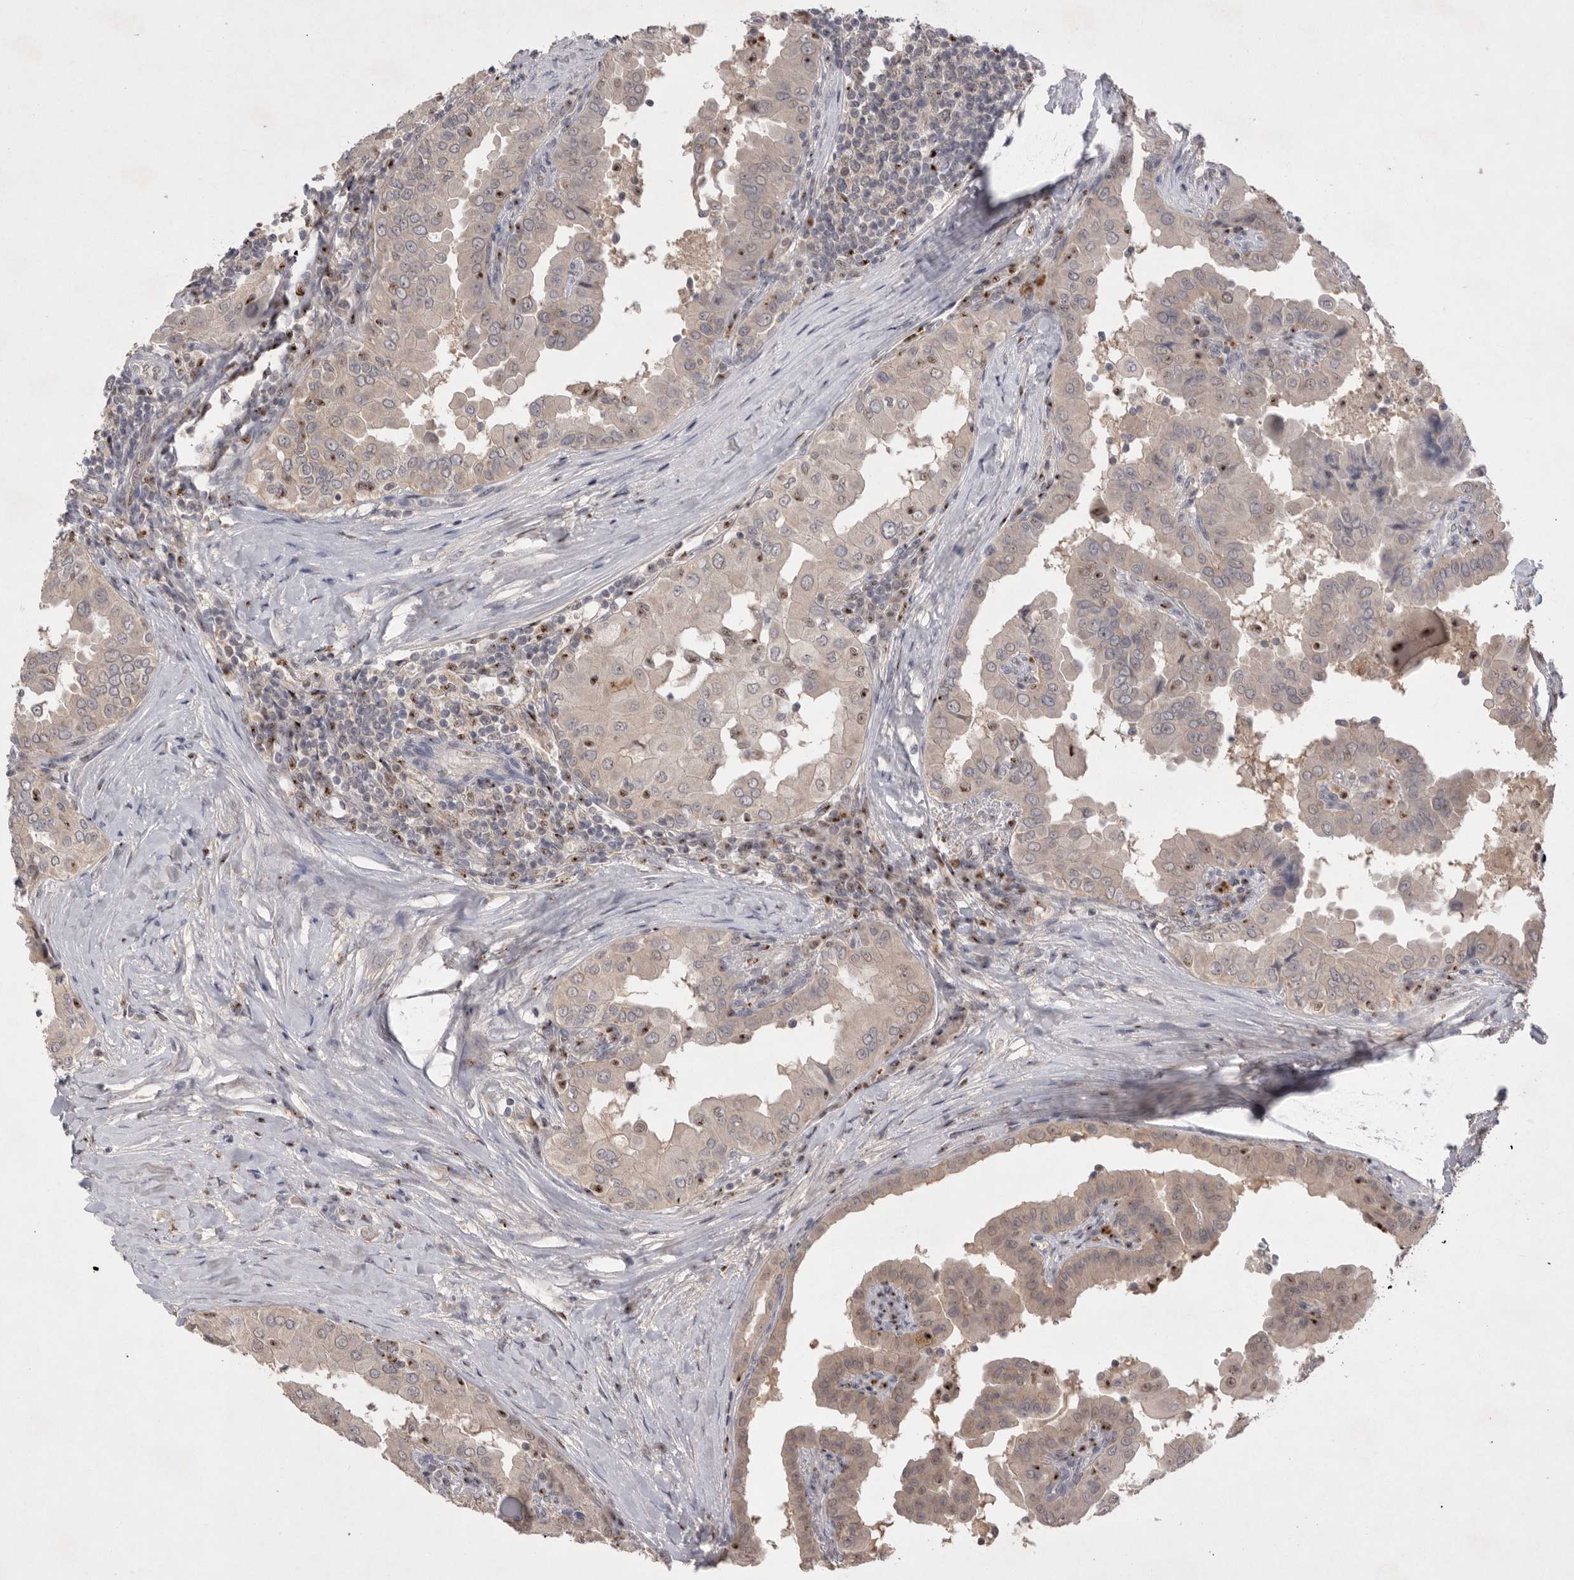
{"staining": {"intensity": "weak", "quantity": "25%-75%", "location": "cytoplasmic/membranous"}, "tissue": "thyroid cancer", "cell_type": "Tumor cells", "image_type": "cancer", "snomed": [{"axis": "morphology", "description": "Papillary adenocarcinoma, NOS"}, {"axis": "topography", "description": "Thyroid gland"}], "caption": "Thyroid papillary adenocarcinoma stained with DAB (3,3'-diaminobenzidine) immunohistochemistry exhibits low levels of weak cytoplasmic/membranous staining in approximately 25%-75% of tumor cells. The staining was performed using DAB to visualize the protein expression in brown, while the nuclei were stained in blue with hematoxylin (Magnification: 20x).", "gene": "HUS1", "patient": {"sex": "male", "age": 33}}